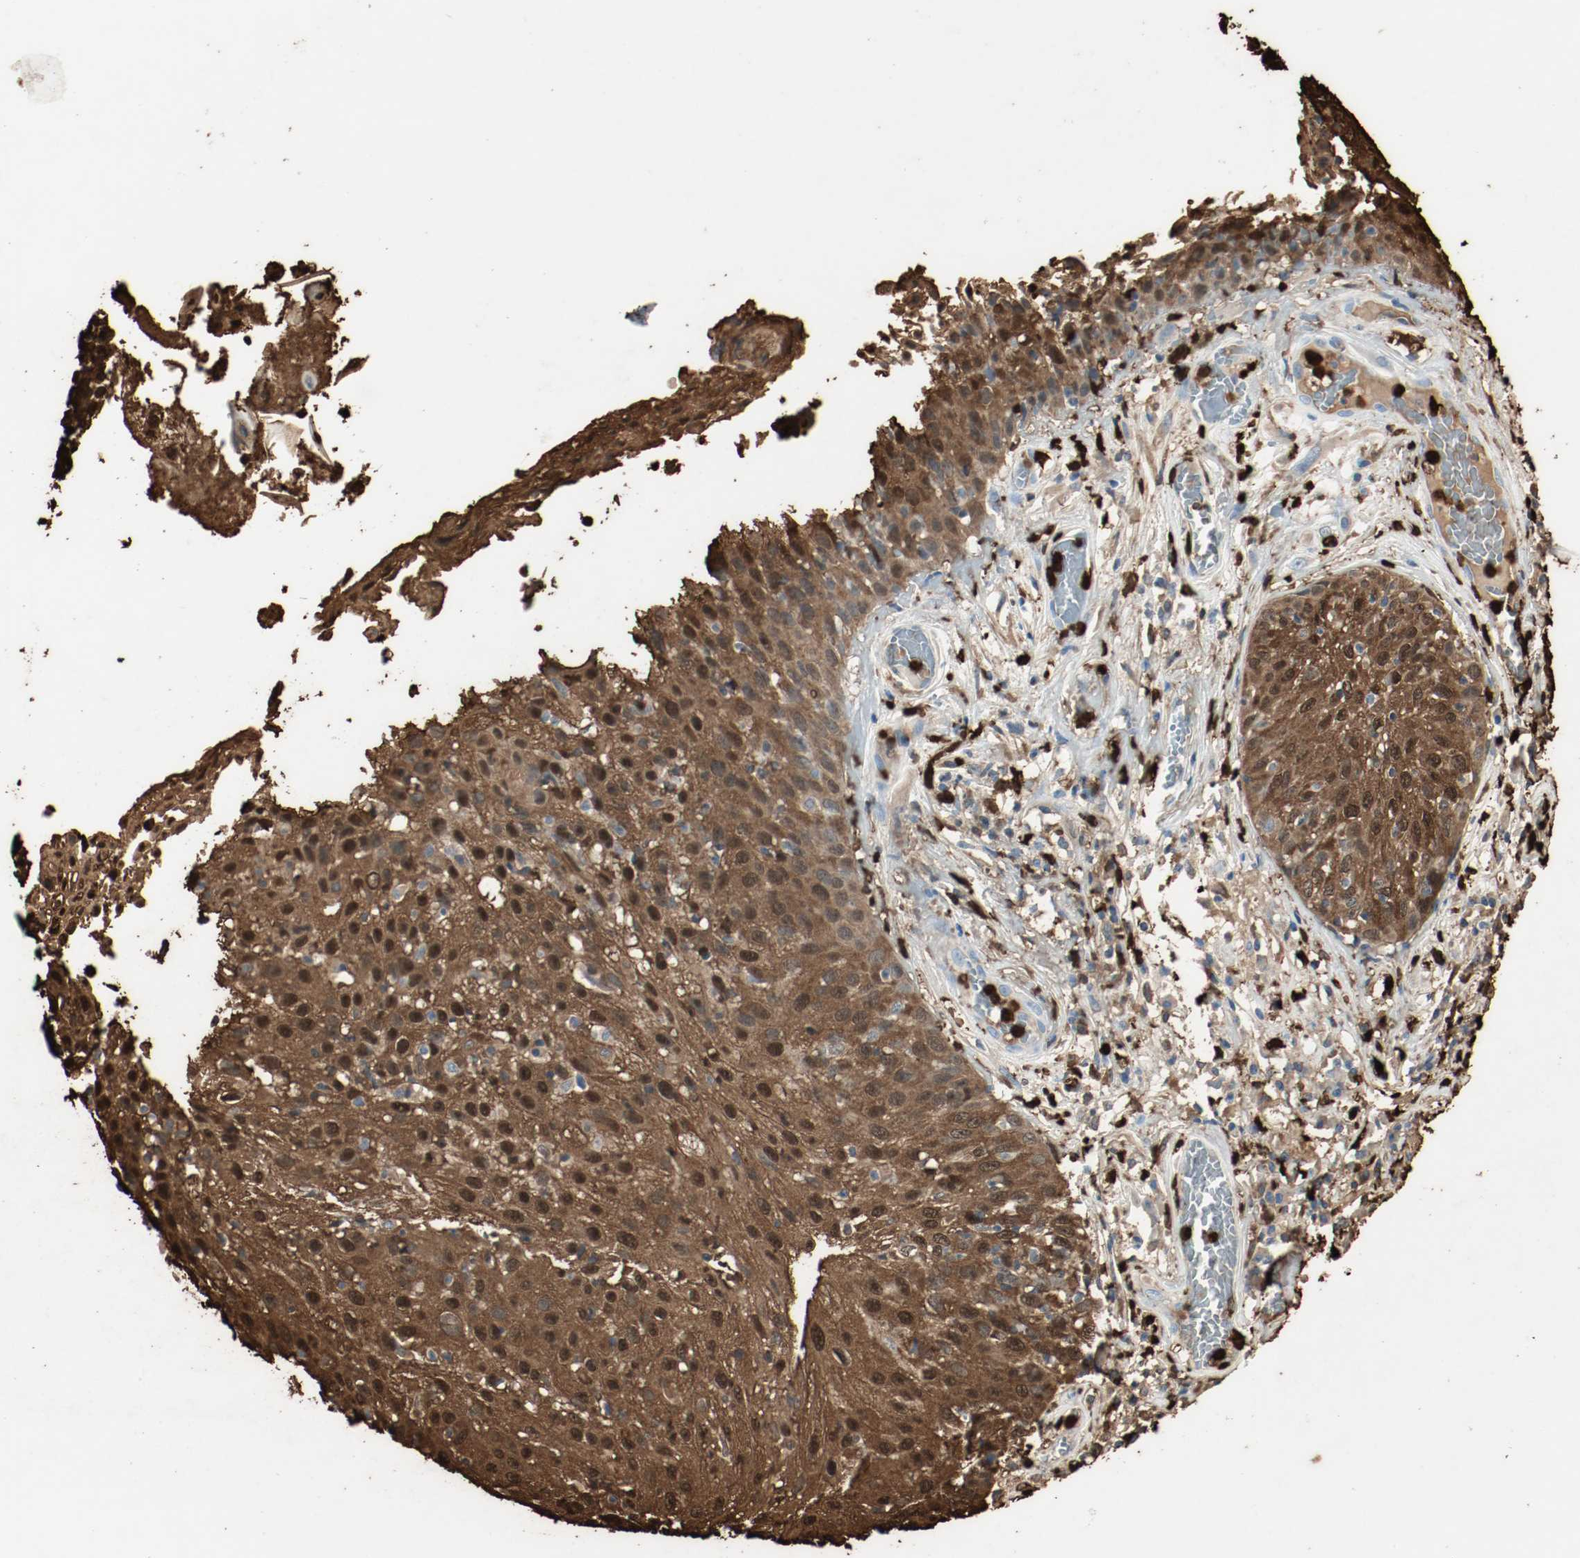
{"staining": {"intensity": "strong", "quantity": ">75%", "location": "cytoplasmic/membranous"}, "tissue": "skin cancer", "cell_type": "Tumor cells", "image_type": "cancer", "snomed": [{"axis": "morphology", "description": "Squamous cell carcinoma, NOS"}, {"axis": "topography", "description": "Skin"}], "caption": "This image displays skin cancer stained with immunohistochemistry (IHC) to label a protein in brown. The cytoplasmic/membranous of tumor cells show strong positivity for the protein. Nuclei are counter-stained blue.", "gene": "S100A9", "patient": {"sex": "male", "age": 65}}